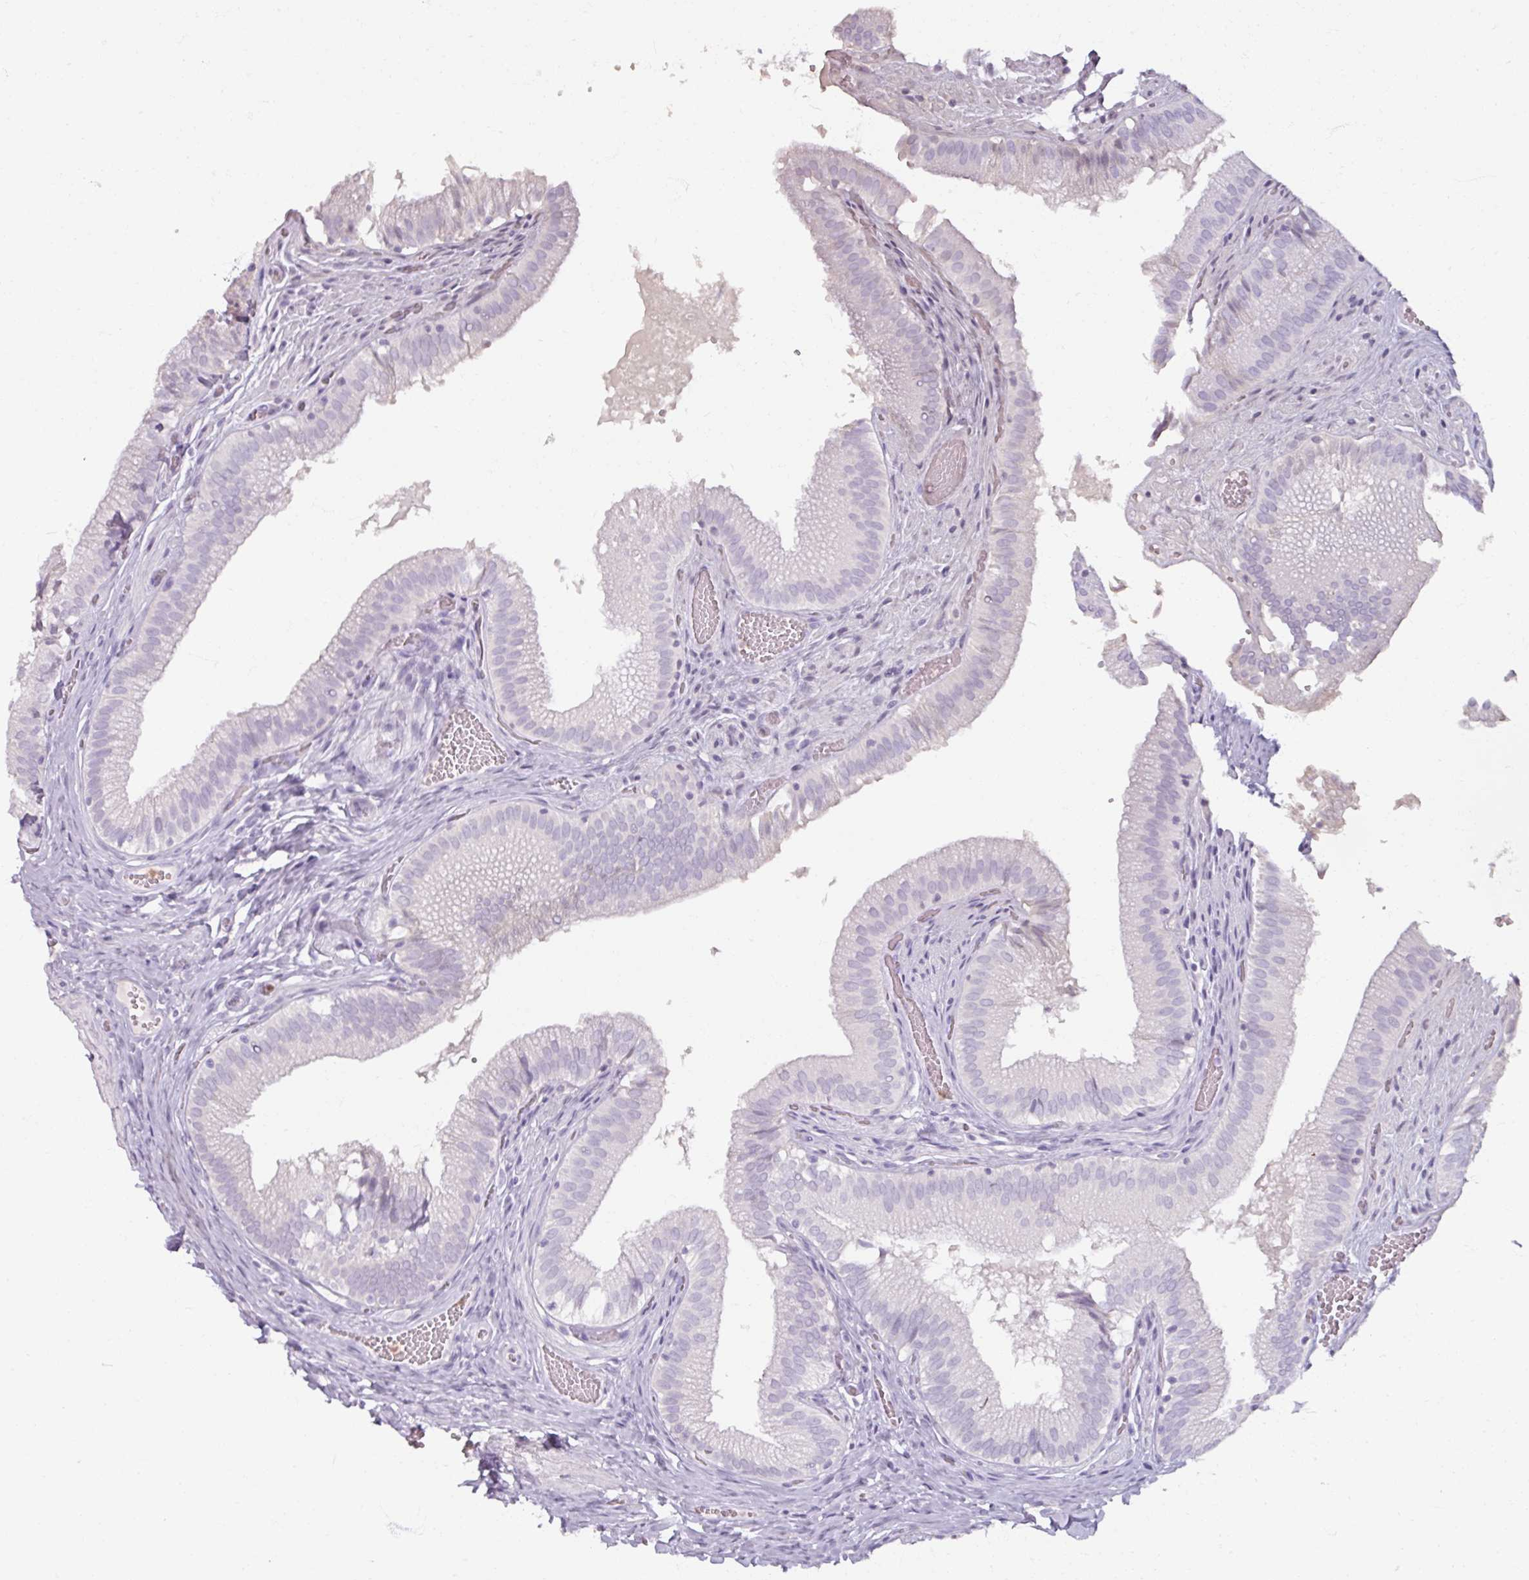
{"staining": {"intensity": "negative", "quantity": "none", "location": "none"}, "tissue": "gallbladder", "cell_type": "Glandular cells", "image_type": "normal", "snomed": [{"axis": "morphology", "description": "Normal tissue, NOS"}, {"axis": "topography", "description": "Gallbladder"}, {"axis": "topography", "description": "Peripheral nerve tissue"}], "caption": "DAB immunohistochemical staining of benign gallbladder demonstrates no significant expression in glandular cells. (DAB (3,3'-diaminobenzidine) IHC with hematoxylin counter stain).", "gene": "ARG1", "patient": {"sex": "male", "age": 17}}